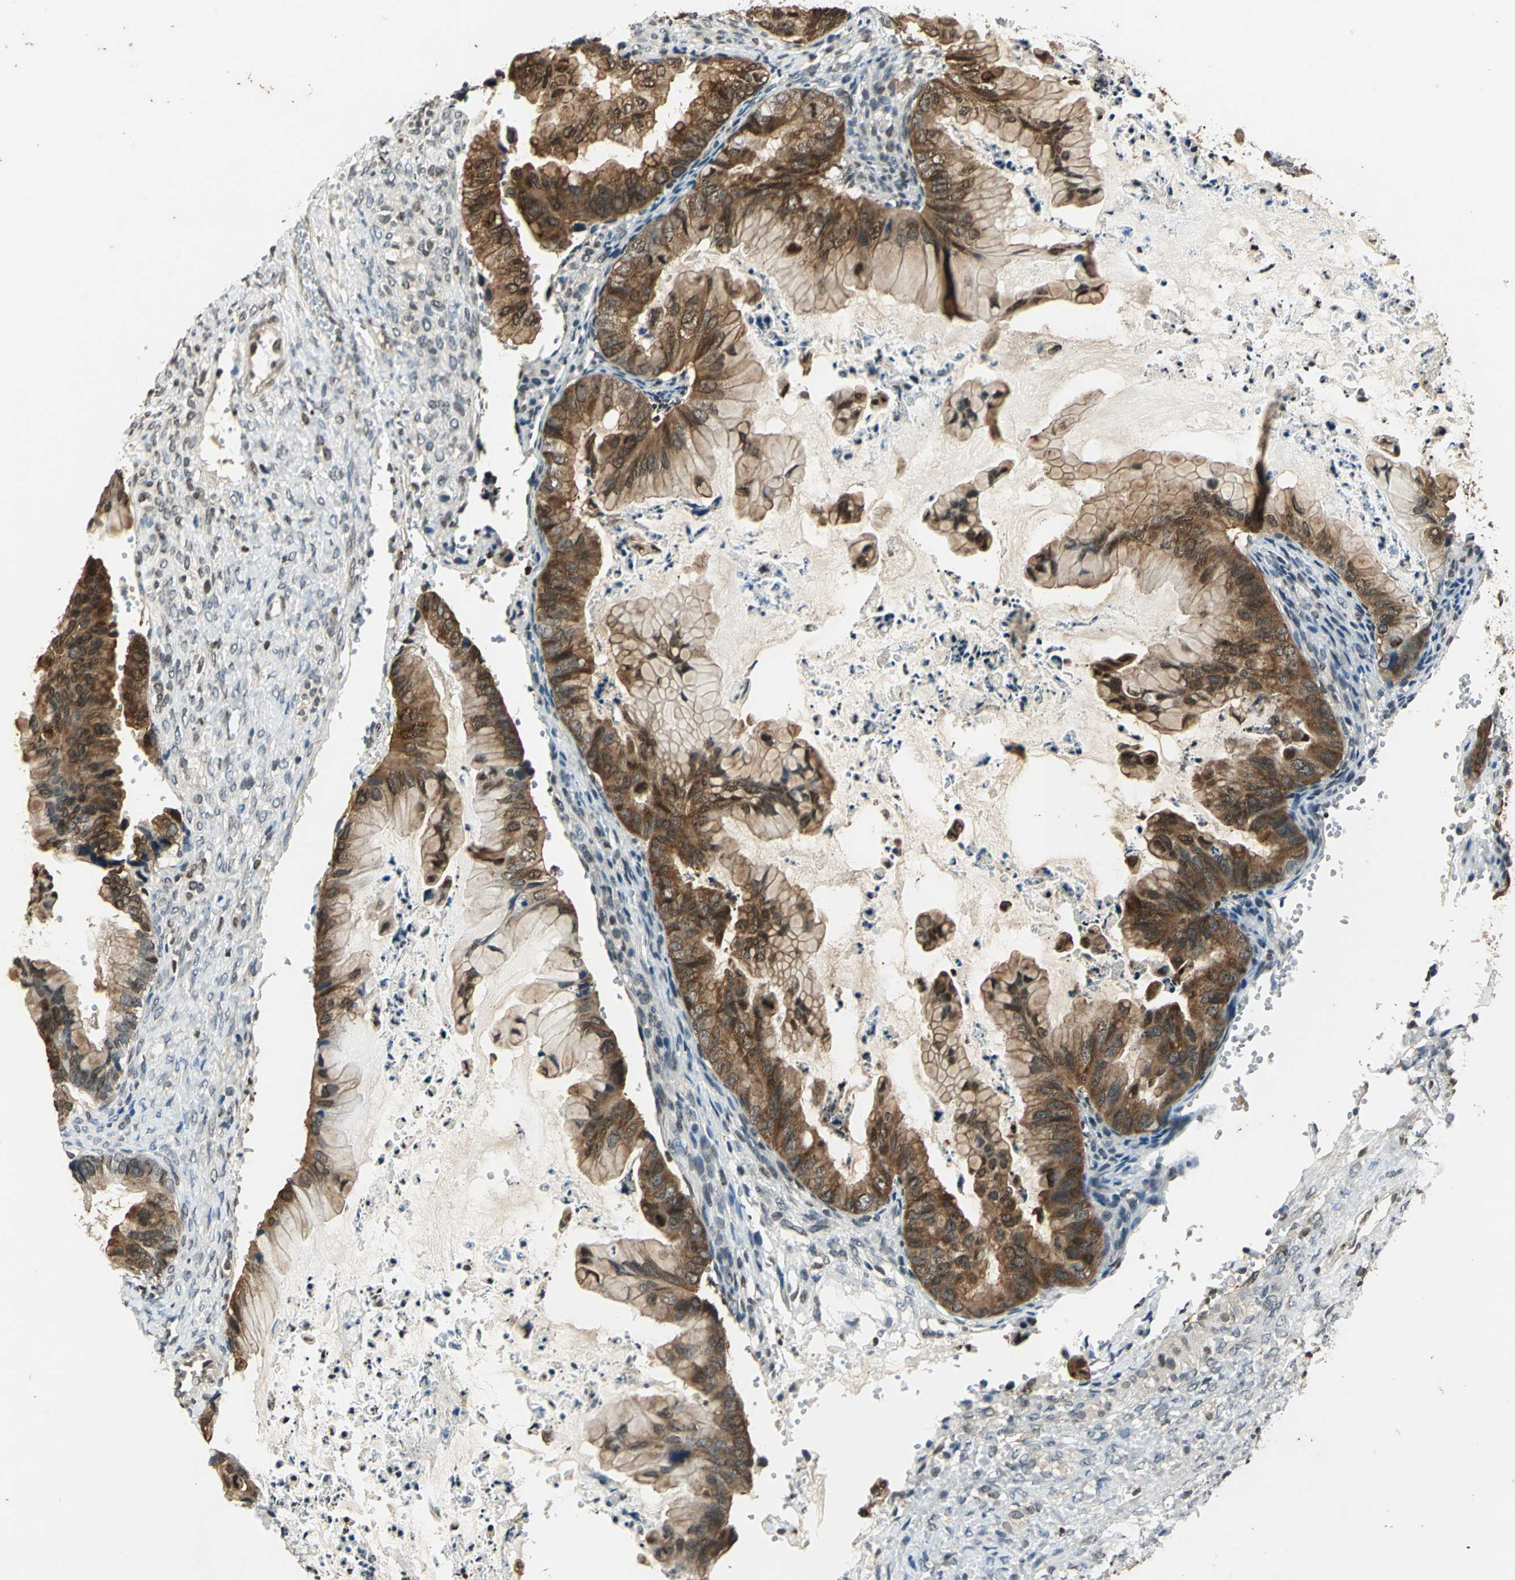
{"staining": {"intensity": "strong", "quantity": "25%-75%", "location": "cytoplasmic/membranous,nuclear"}, "tissue": "ovarian cancer", "cell_type": "Tumor cells", "image_type": "cancer", "snomed": [{"axis": "morphology", "description": "Cystadenocarcinoma, mucinous, NOS"}, {"axis": "topography", "description": "Ovary"}], "caption": "Protein analysis of ovarian mucinous cystadenocarcinoma tissue displays strong cytoplasmic/membranous and nuclear expression in about 25%-75% of tumor cells.", "gene": "LGALS3", "patient": {"sex": "female", "age": 36}}